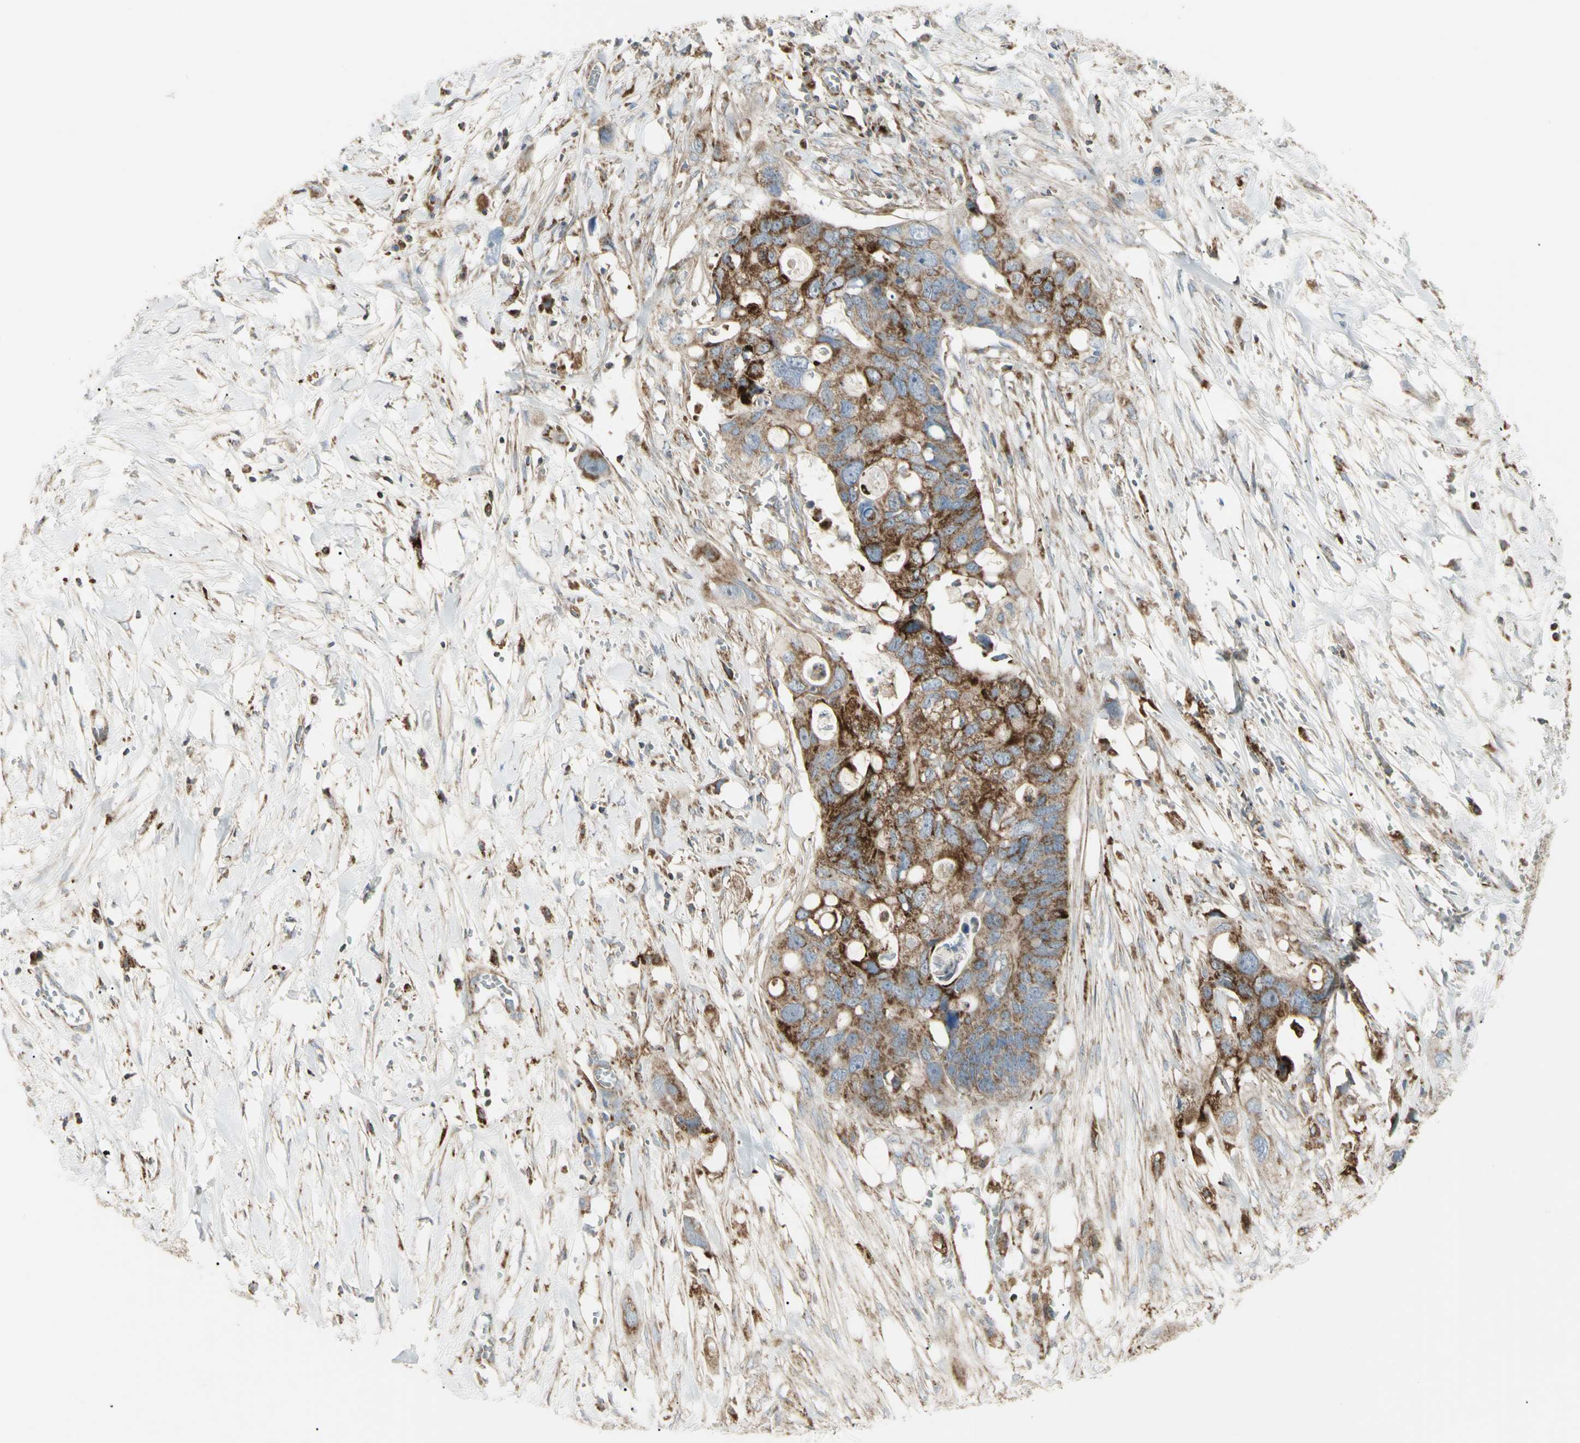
{"staining": {"intensity": "strong", "quantity": ">75%", "location": "cytoplasmic/membranous"}, "tissue": "colorectal cancer", "cell_type": "Tumor cells", "image_type": "cancer", "snomed": [{"axis": "morphology", "description": "Adenocarcinoma, NOS"}, {"axis": "topography", "description": "Colon"}], "caption": "An immunohistochemistry image of neoplastic tissue is shown. Protein staining in brown shows strong cytoplasmic/membranous positivity in colorectal cancer (adenocarcinoma) within tumor cells. The protein of interest is shown in brown color, while the nuclei are stained blue.", "gene": "CYB5R1", "patient": {"sex": "female", "age": 57}}